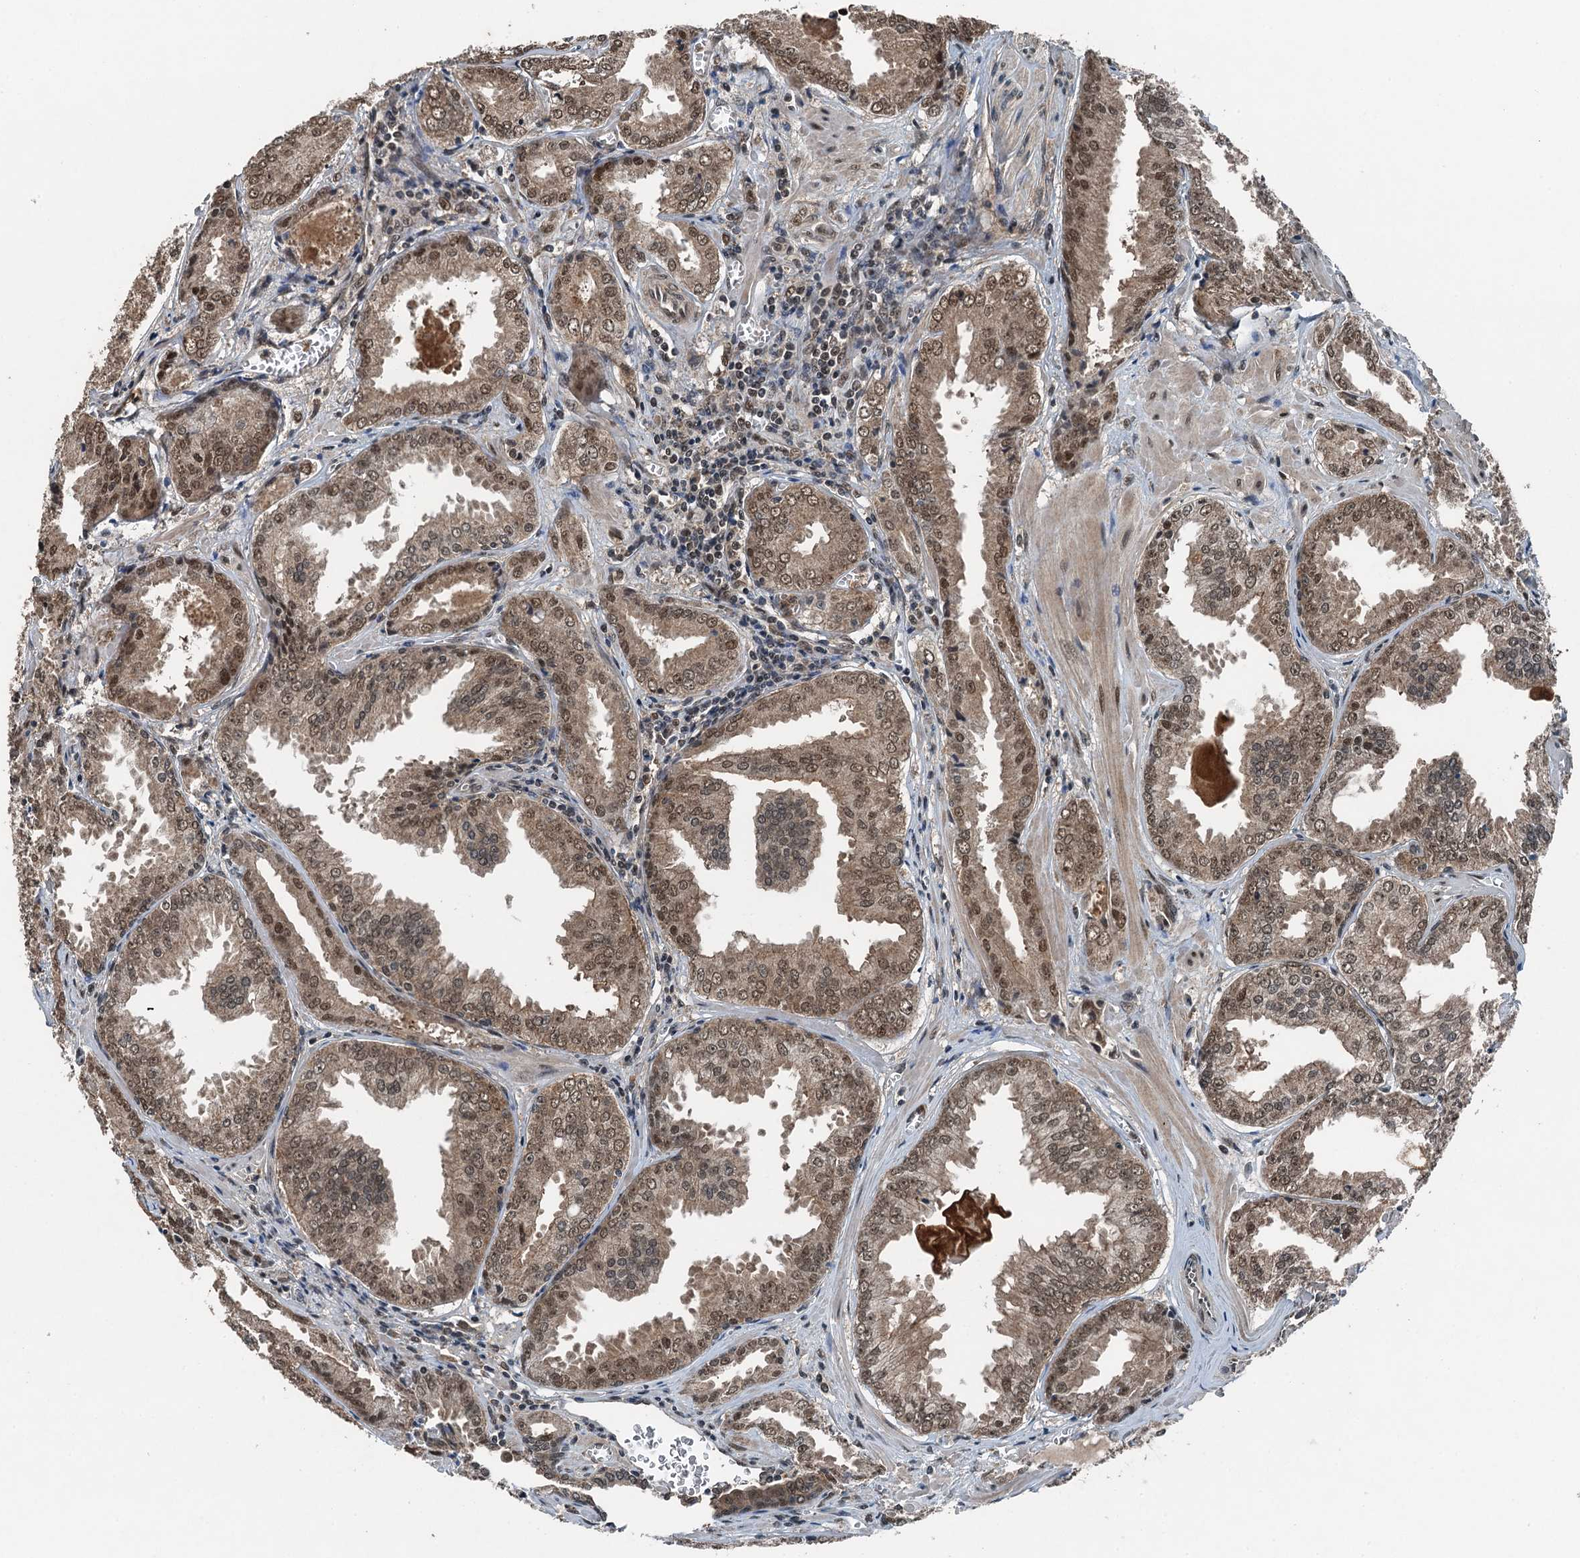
{"staining": {"intensity": "moderate", "quantity": ">75%", "location": "nuclear"}, "tissue": "prostate cancer", "cell_type": "Tumor cells", "image_type": "cancer", "snomed": [{"axis": "morphology", "description": "Adenocarcinoma, Low grade"}, {"axis": "topography", "description": "Prostate"}], "caption": "Protein expression analysis of prostate cancer displays moderate nuclear positivity in approximately >75% of tumor cells.", "gene": "UBXN6", "patient": {"sex": "male", "age": 67}}